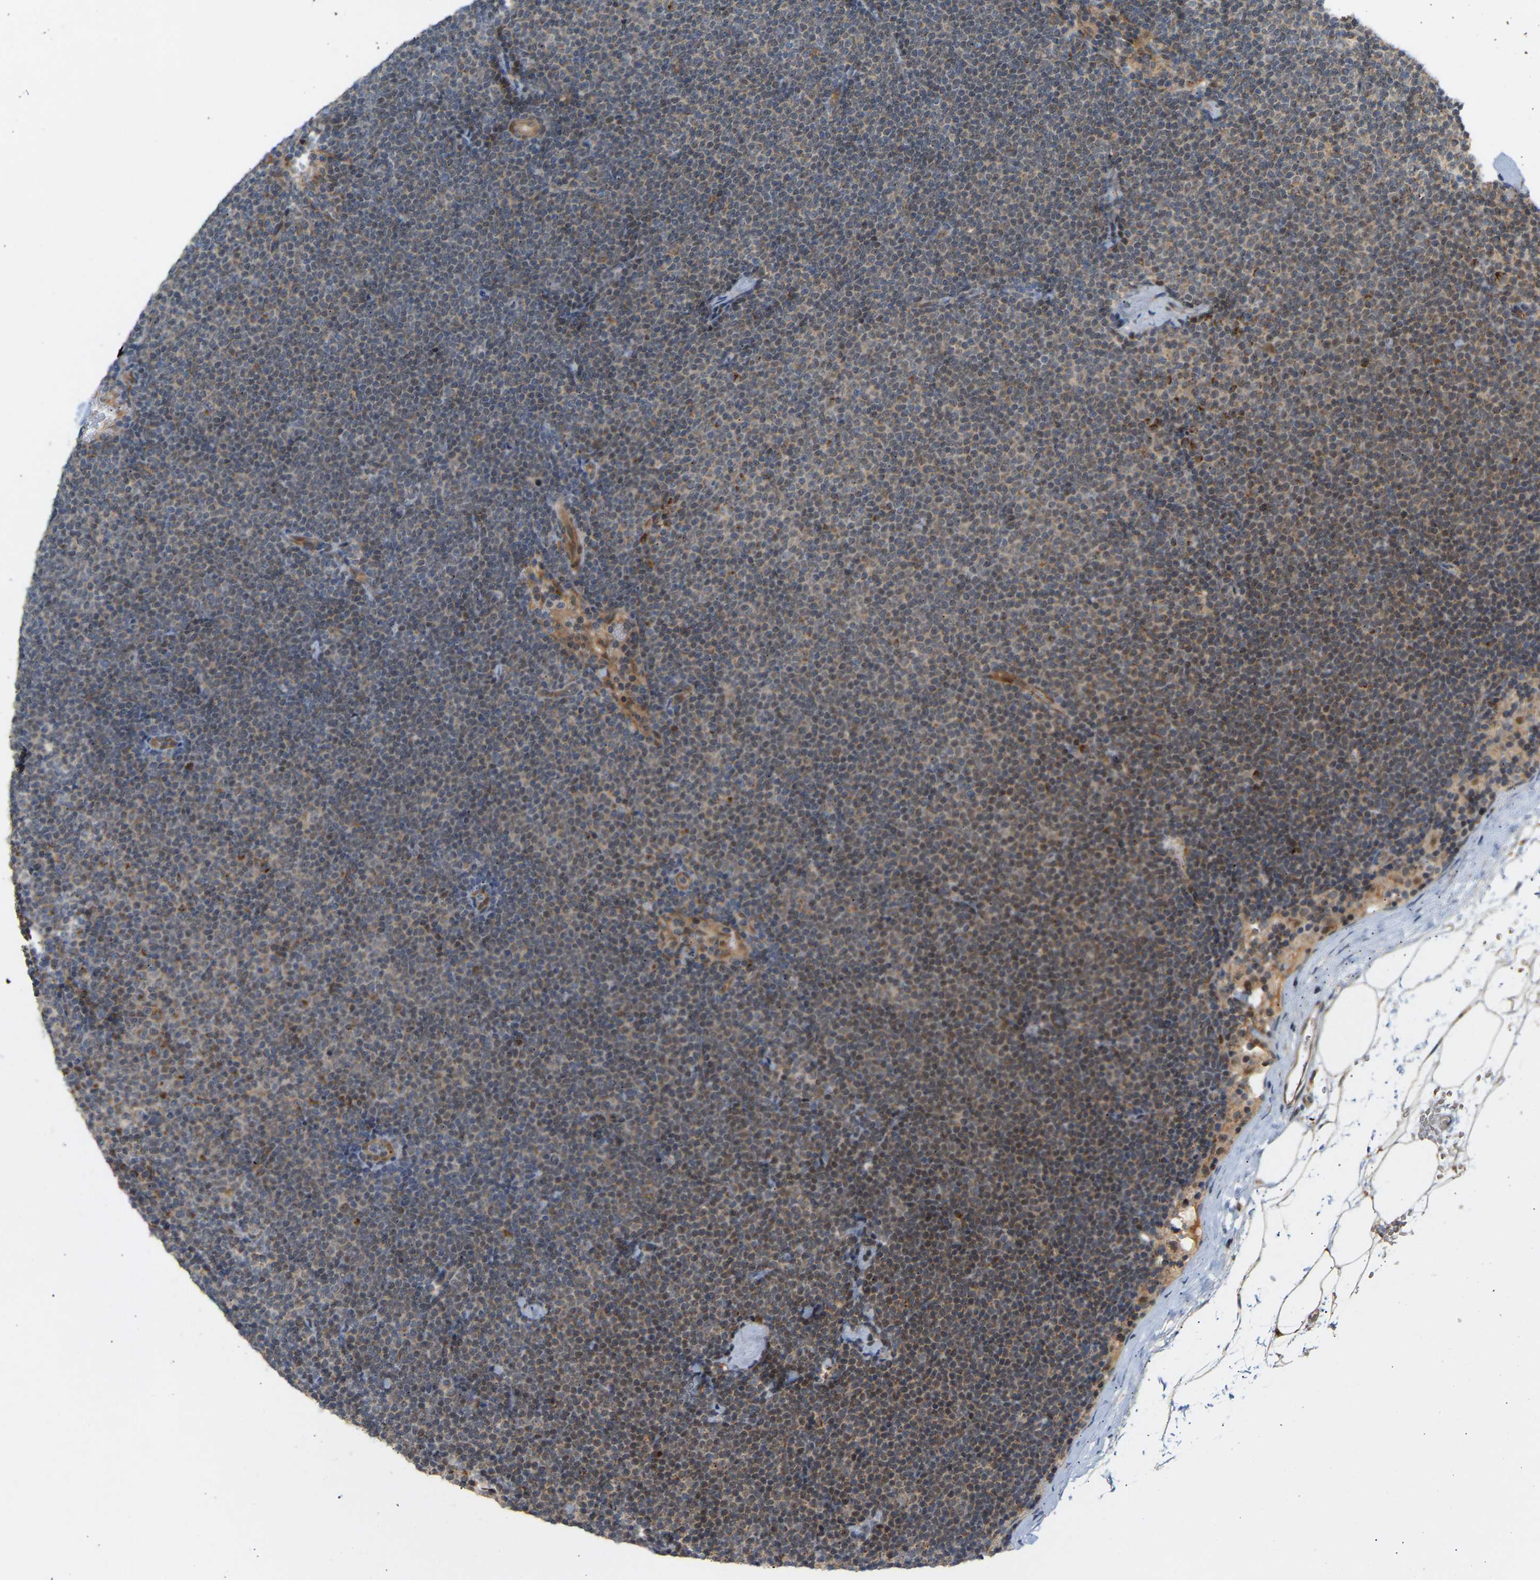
{"staining": {"intensity": "weak", "quantity": "25%-75%", "location": "cytoplasmic/membranous"}, "tissue": "lymphoma", "cell_type": "Tumor cells", "image_type": "cancer", "snomed": [{"axis": "morphology", "description": "Malignant lymphoma, non-Hodgkin's type, Low grade"}, {"axis": "topography", "description": "Lymph node"}], "caption": "A histopathology image showing weak cytoplasmic/membranous positivity in about 25%-75% of tumor cells in malignant lymphoma, non-Hodgkin's type (low-grade), as visualized by brown immunohistochemical staining.", "gene": "PTCD1", "patient": {"sex": "female", "age": 53}}